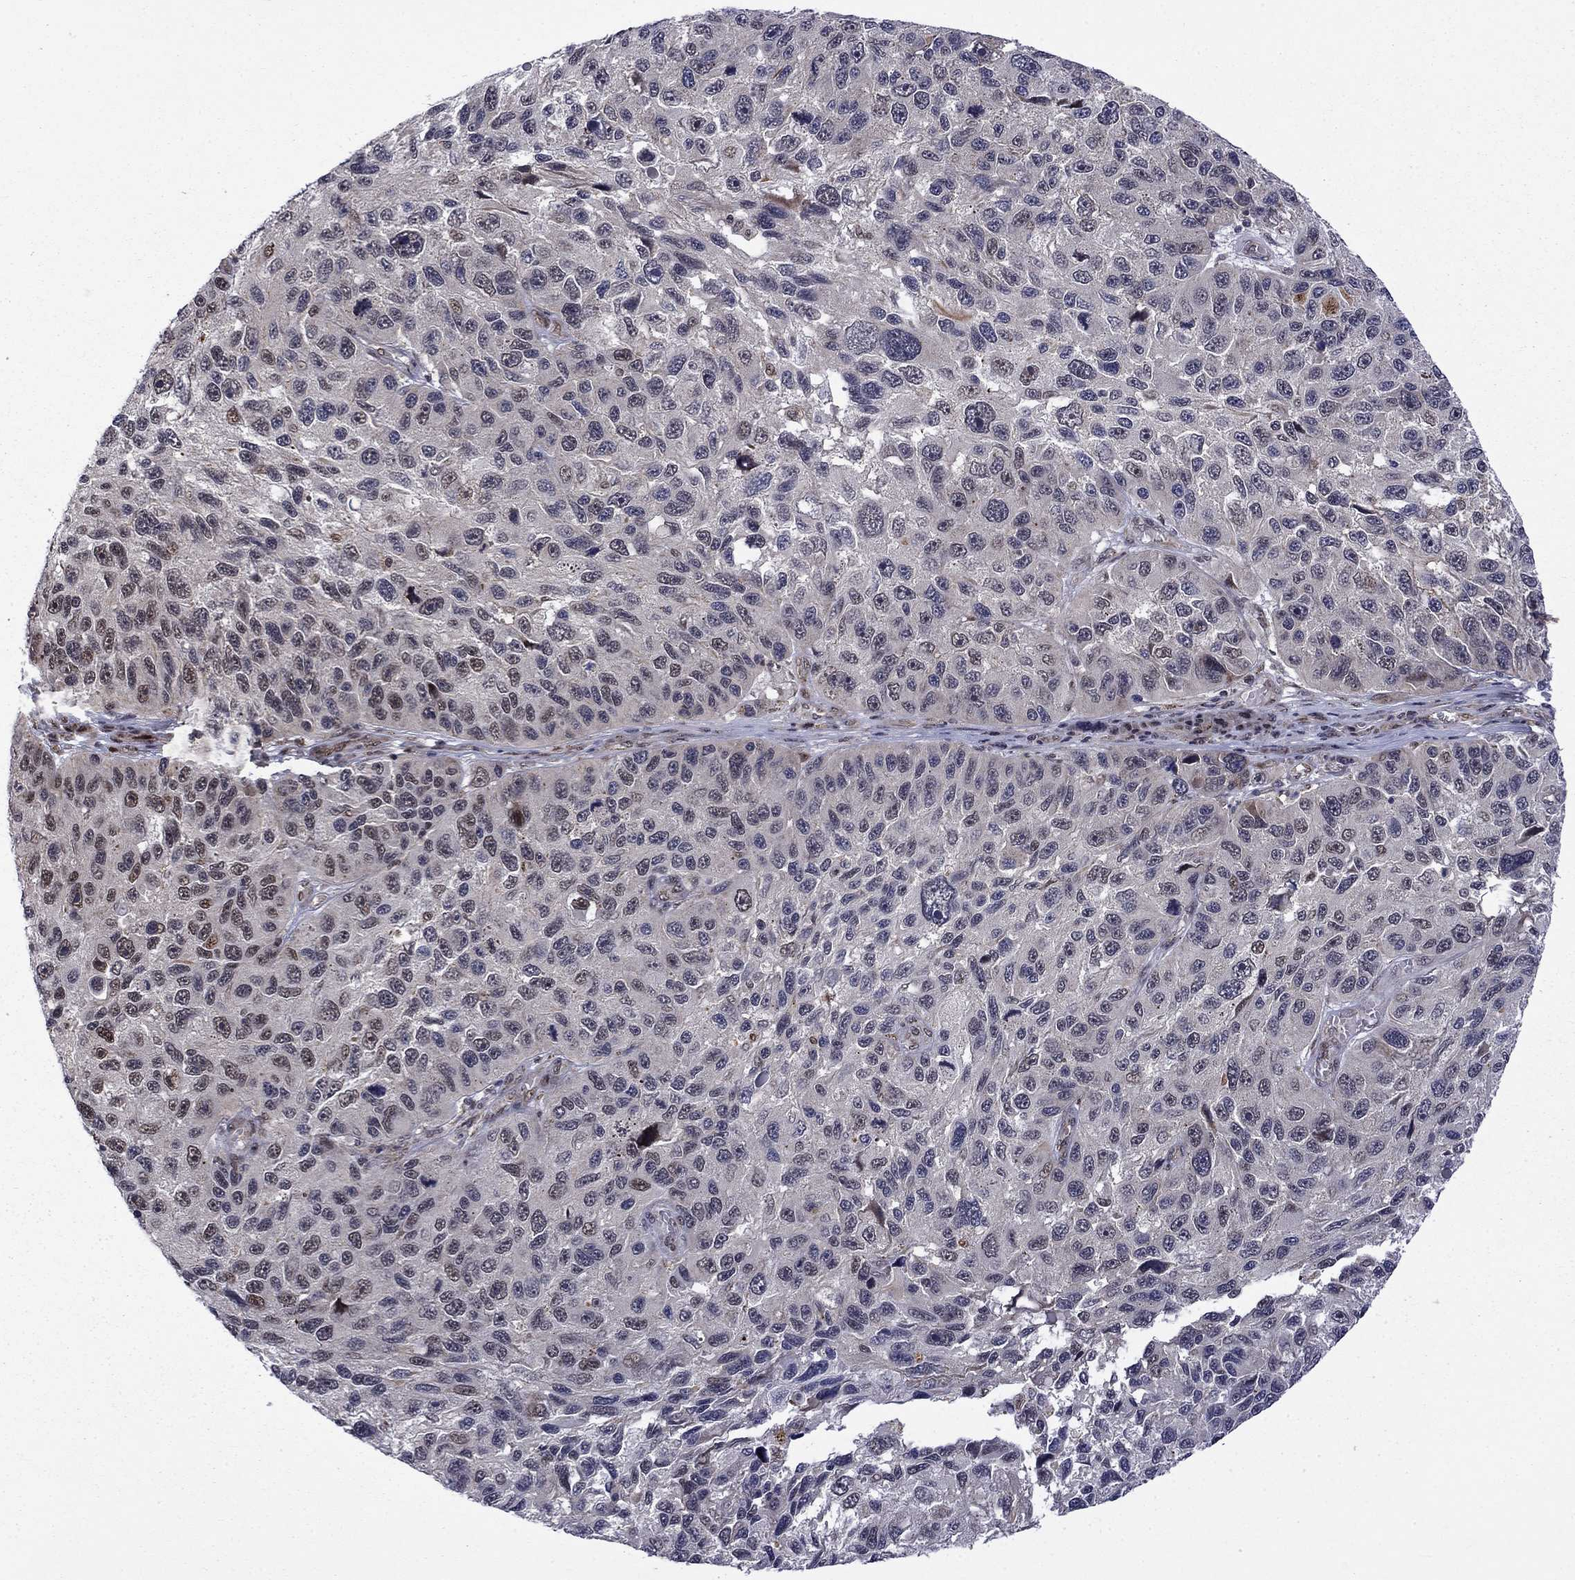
{"staining": {"intensity": "strong", "quantity": "25%-75%", "location": "nuclear"}, "tissue": "melanoma", "cell_type": "Tumor cells", "image_type": "cancer", "snomed": [{"axis": "morphology", "description": "Malignant melanoma, NOS"}, {"axis": "topography", "description": "Skin"}], "caption": "A photomicrograph showing strong nuclear staining in approximately 25%-75% of tumor cells in malignant melanoma, as visualized by brown immunohistochemical staining.", "gene": "KPNA3", "patient": {"sex": "male", "age": 53}}